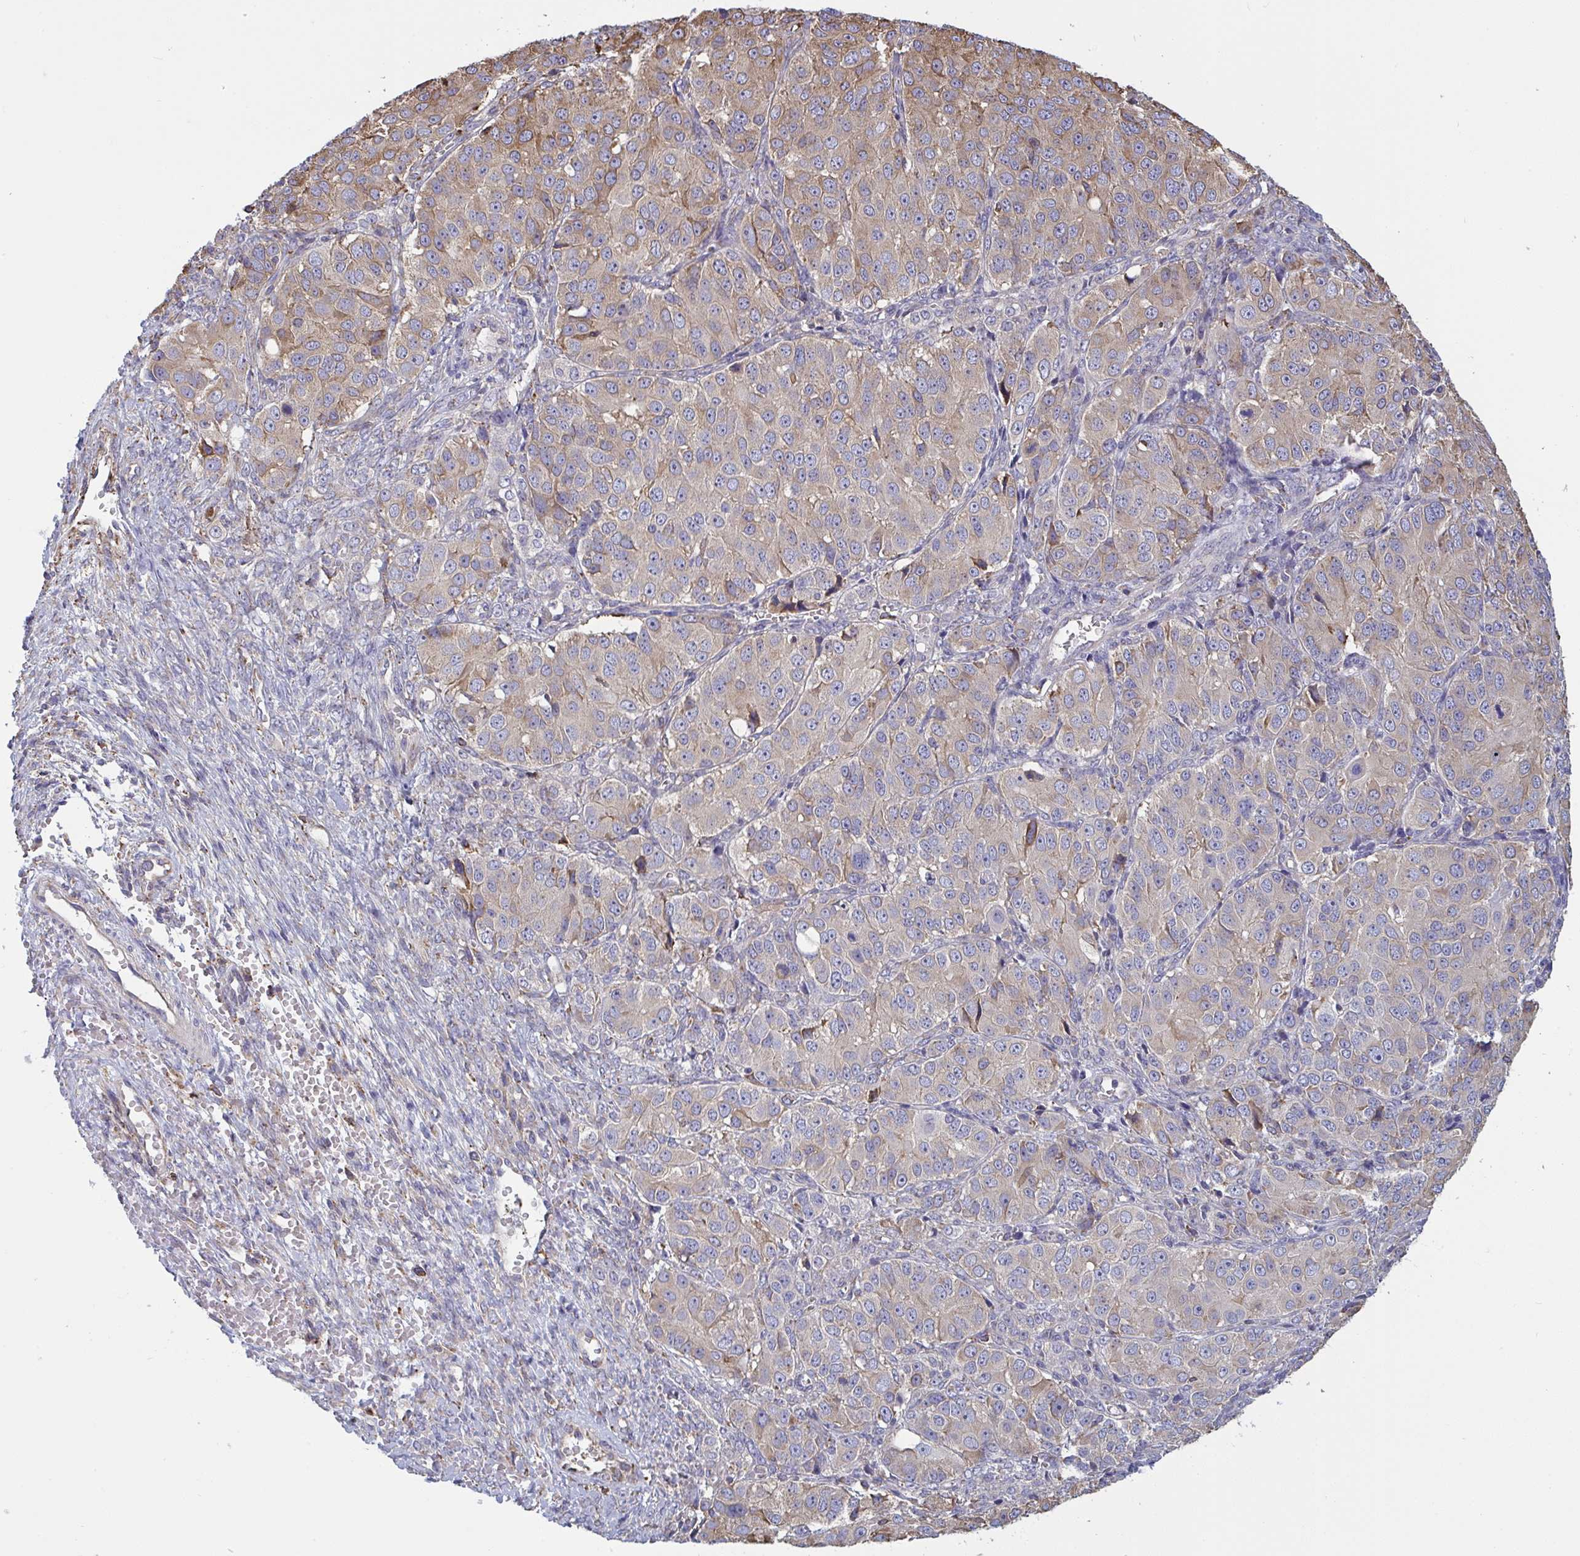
{"staining": {"intensity": "weak", "quantity": "<25%", "location": "cytoplasmic/membranous"}, "tissue": "ovarian cancer", "cell_type": "Tumor cells", "image_type": "cancer", "snomed": [{"axis": "morphology", "description": "Carcinoma, endometroid"}, {"axis": "topography", "description": "Ovary"}], "caption": "Immunohistochemistry micrograph of neoplastic tissue: human ovarian cancer (endometroid carcinoma) stained with DAB (3,3'-diaminobenzidine) shows no significant protein staining in tumor cells. (Brightfield microscopy of DAB immunohistochemistry at high magnification).", "gene": "MYMK", "patient": {"sex": "female", "age": 51}}